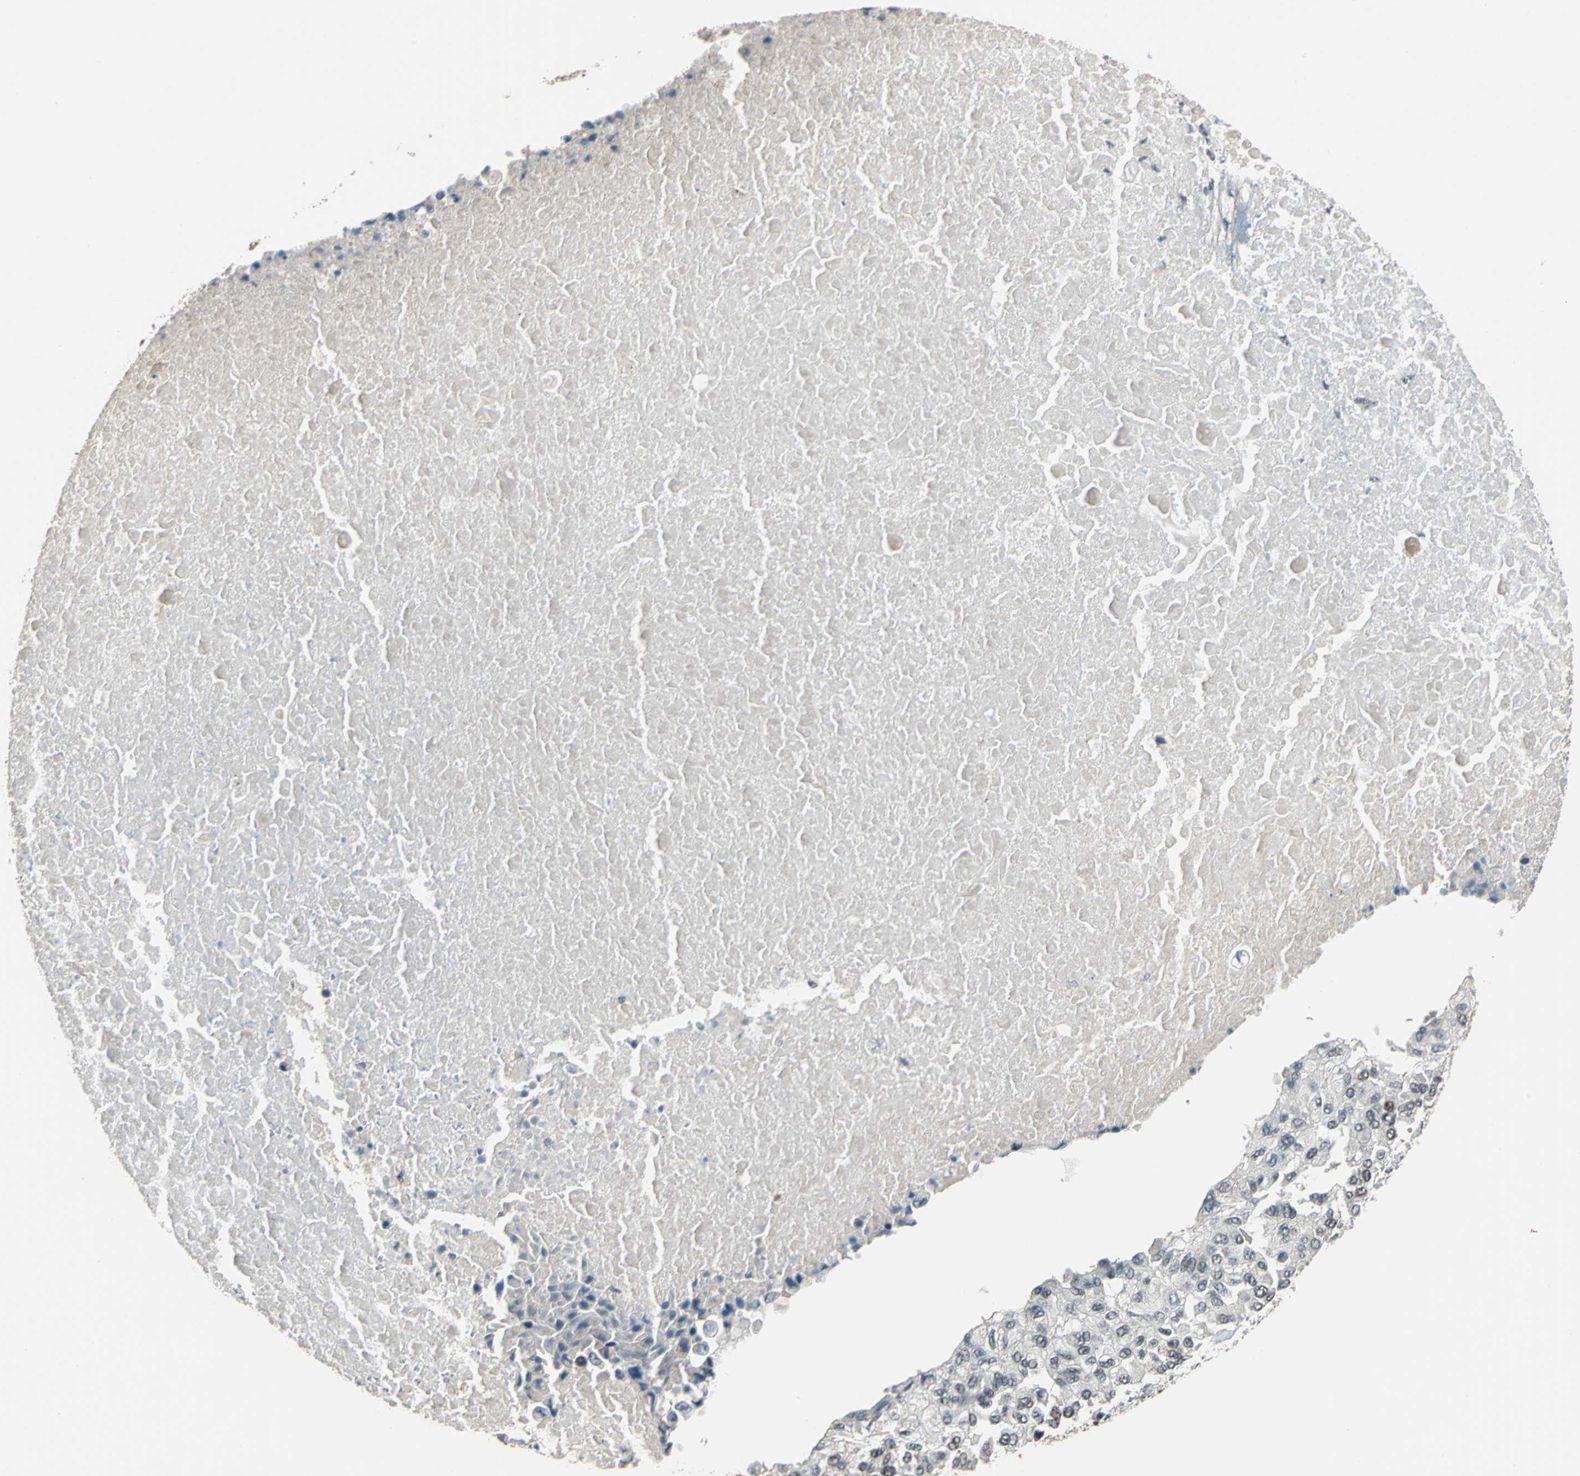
{"staining": {"intensity": "negative", "quantity": "none", "location": "none"}, "tissue": "breast cancer", "cell_type": "Tumor cells", "image_type": "cancer", "snomed": [{"axis": "morphology", "description": "Normal tissue, NOS"}, {"axis": "morphology", "description": "Duct carcinoma"}, {"axis": "topography", "description": "Breast"}], "caption": "IHC histopathology image of breast cancer stained for a protein (brown), which shows no expression in tumor cells.", "gene": "ELF2", "patient": {"sex": "female", "age": 49}}